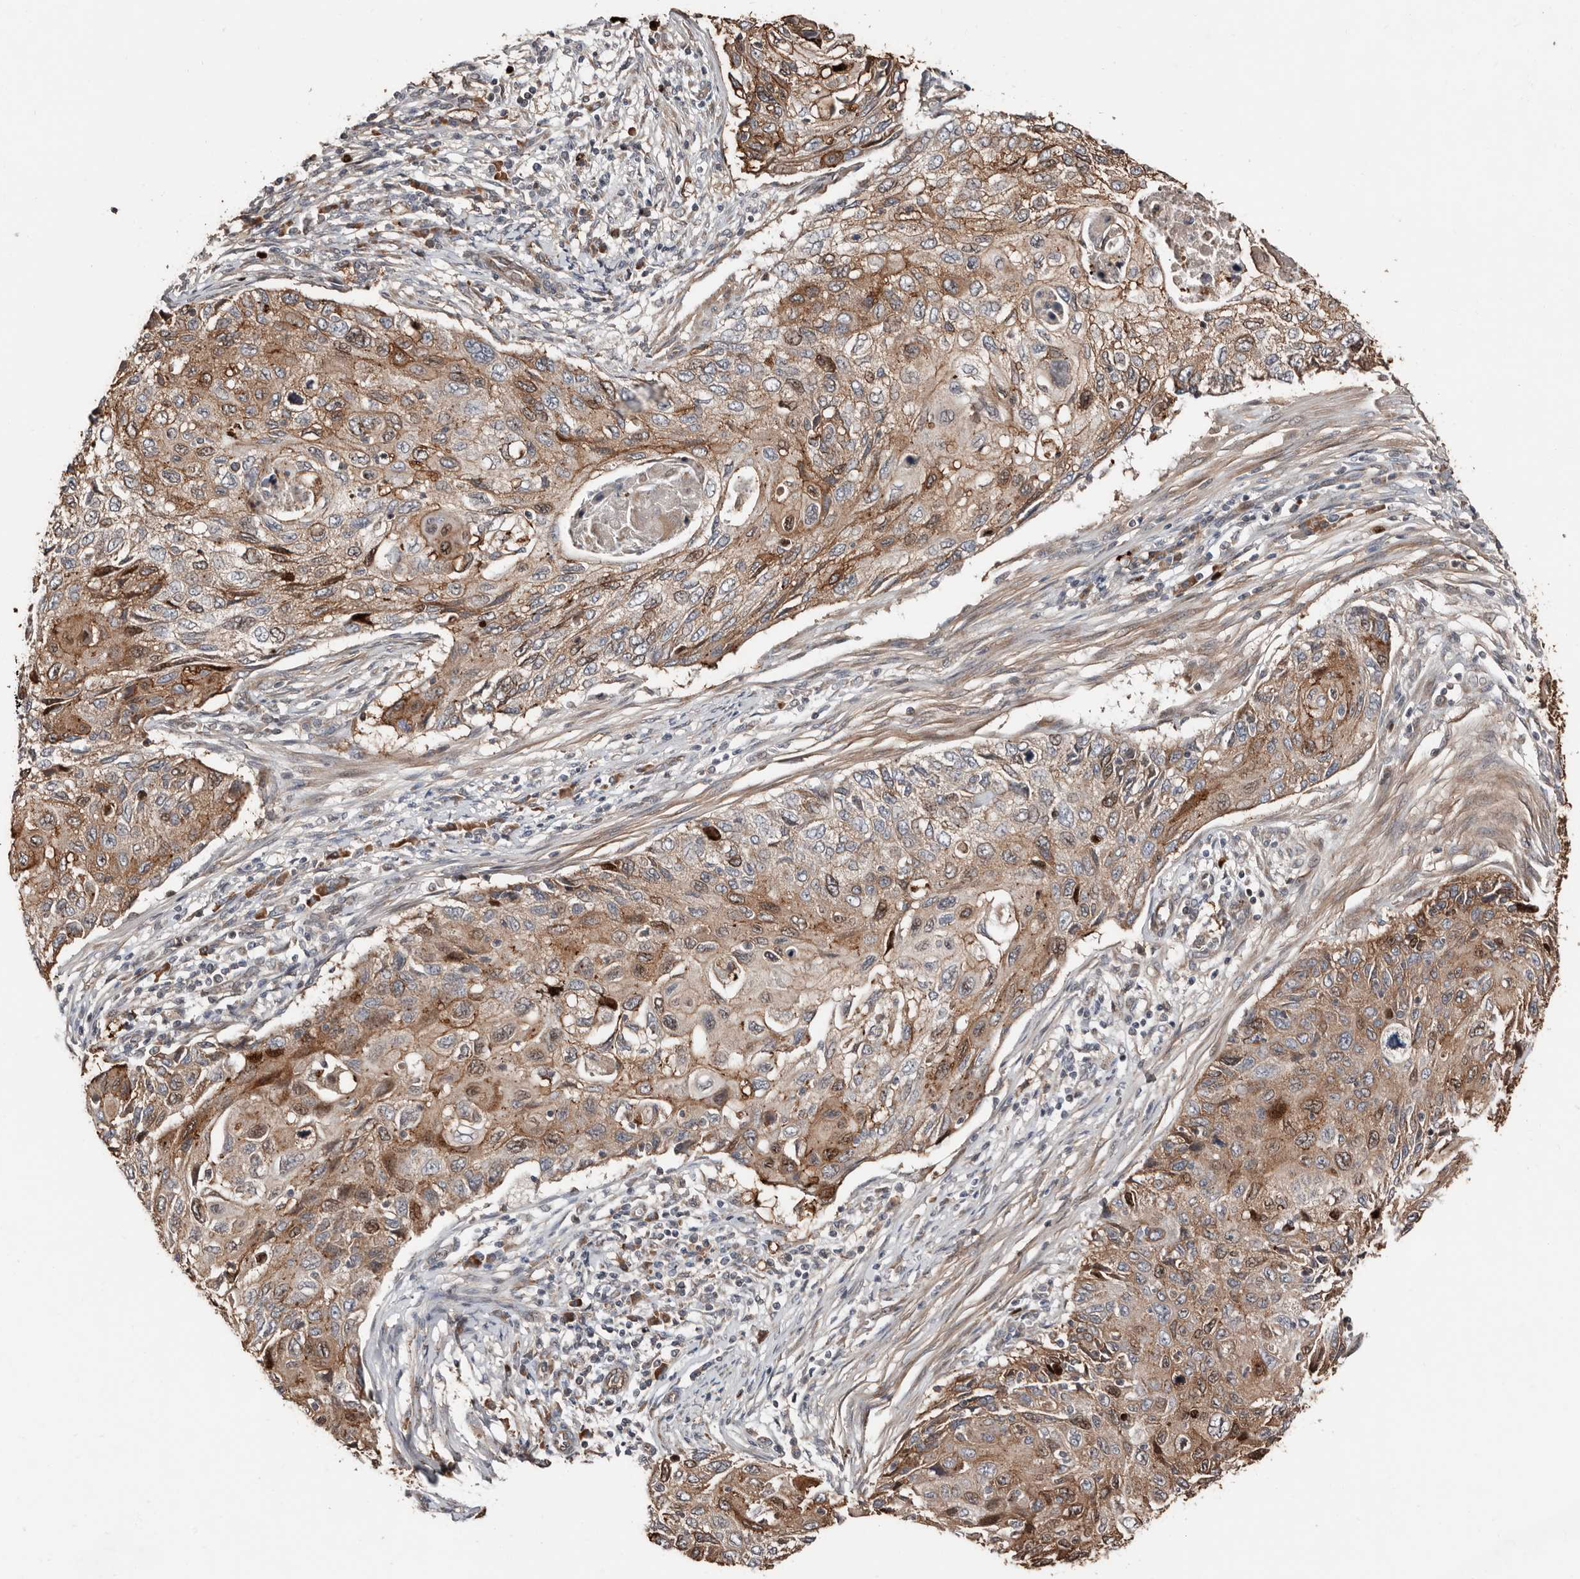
{"staining": {"intensity": "moderate", "quantity": ">75%", "location": "cytoplasmic/membranous,nuclear"}, "tissue": "cervical cancer", "cell_type": "Tumor cells", "image_type": "cancer", "snomed": [{"axis": "morphology", "description": "Squamous cell carcinoma, NOS"}, {"axis": "topography", "description": "Cervix"}], "caption": "This is an image of immunohistochemistry staining of cervical cancer (squamous cell carcinoma), which shows moderate positivity in the cytoplasmic/membranous and nuclear of tumor cells.", "gene": "SMYD4", "patient": {"sex": "female", "age": 70}}